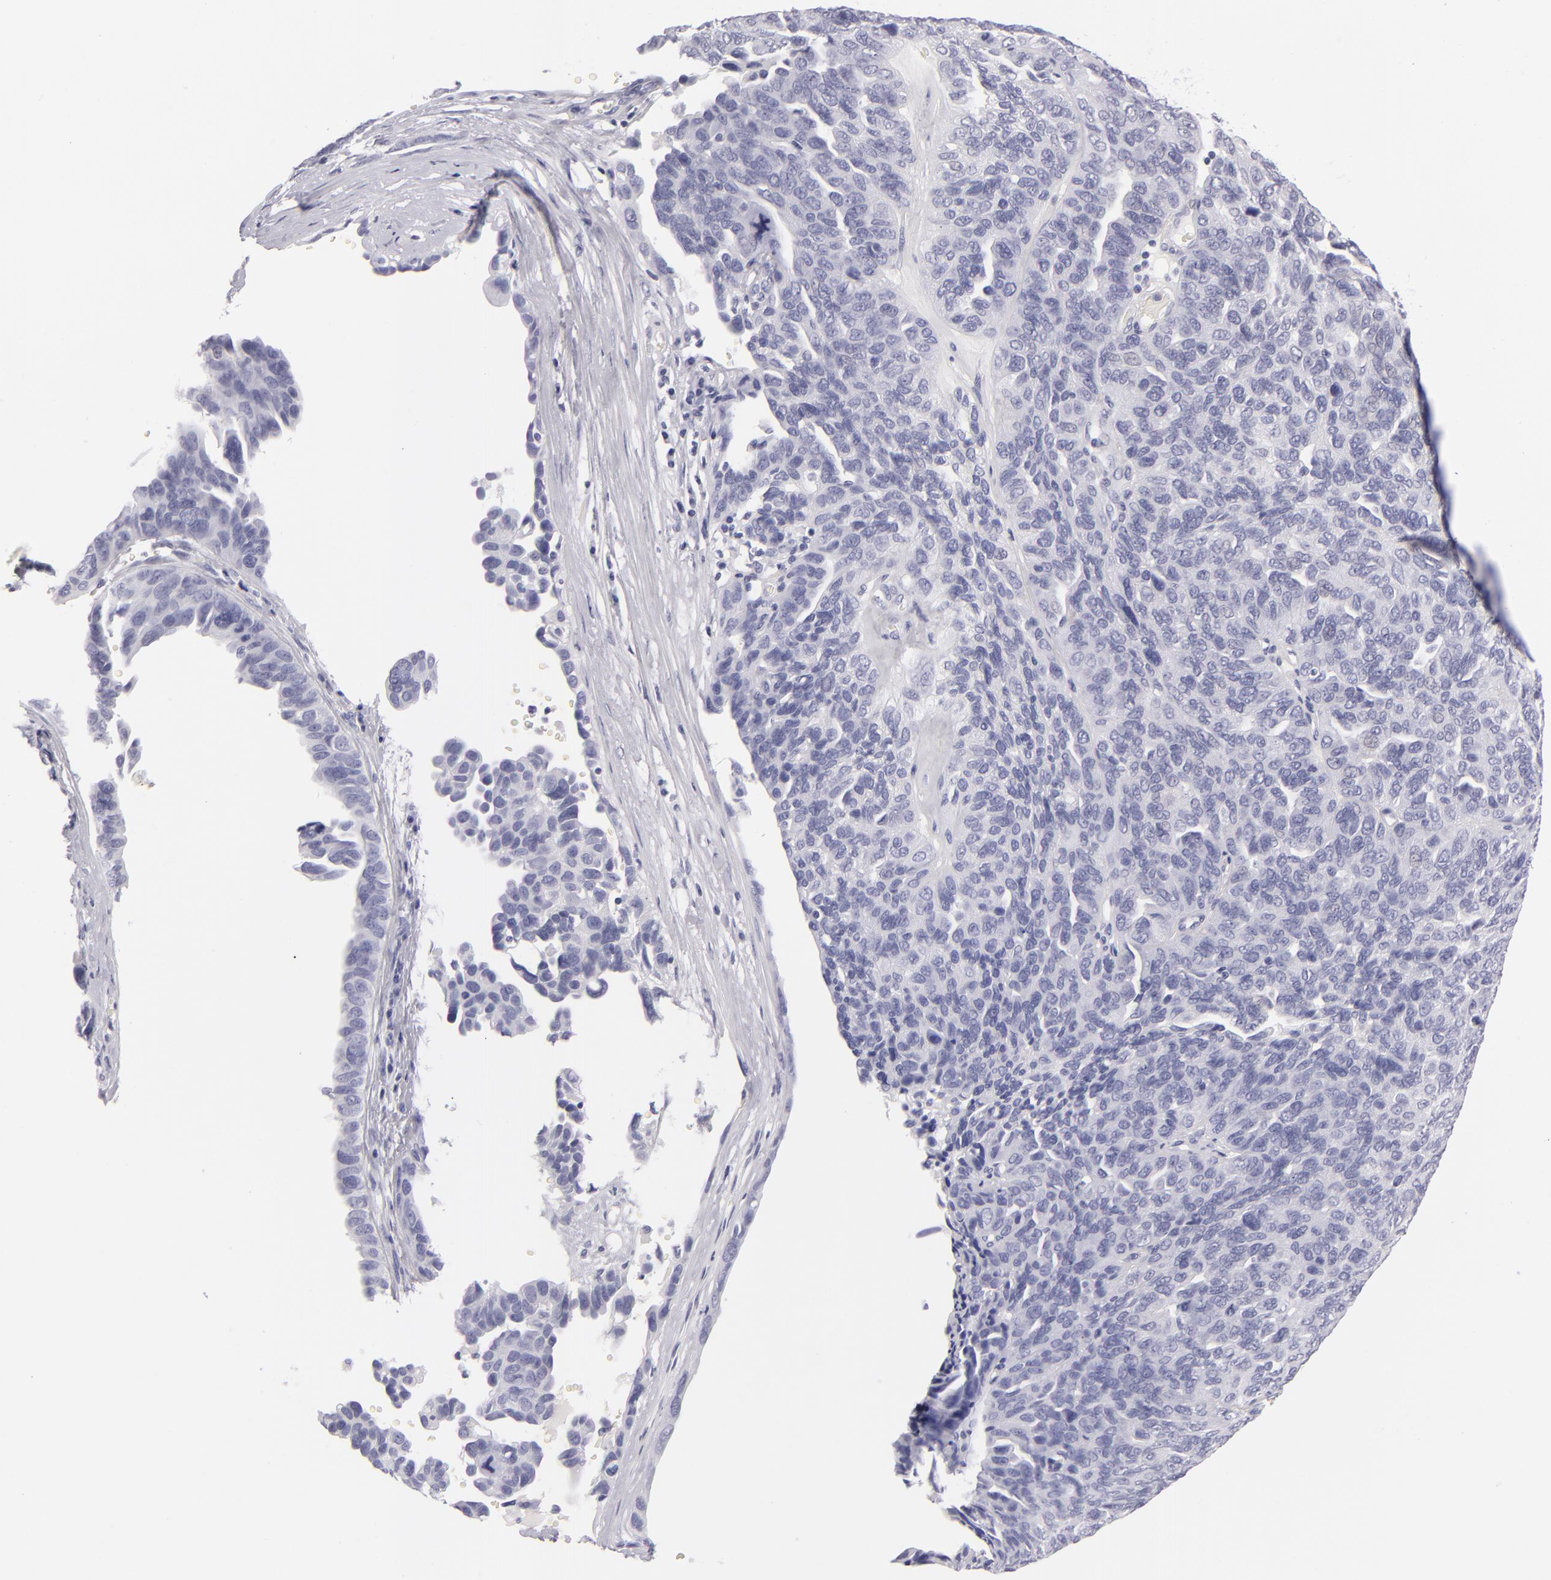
{"staining": {"intensity": "negative", "quantity": "none", "location": "none"}, "tissue": "ovarian cancer", "cell_type": "Tumor cells", "image_type": "cancer", "snomed": [{"axis": "morphology", "description": "Cystadenocarcinoma, serous, NOS"}, {"axis": "topography", "description": "Ovary"}], "caption": "This is a image of immunohistochemistry staining of serous cystadenocarcinoma (ovarian), which shows no expression in tumor cells.", "gene": "VIL1", "patient": {"sex": "female", "age": 64}}